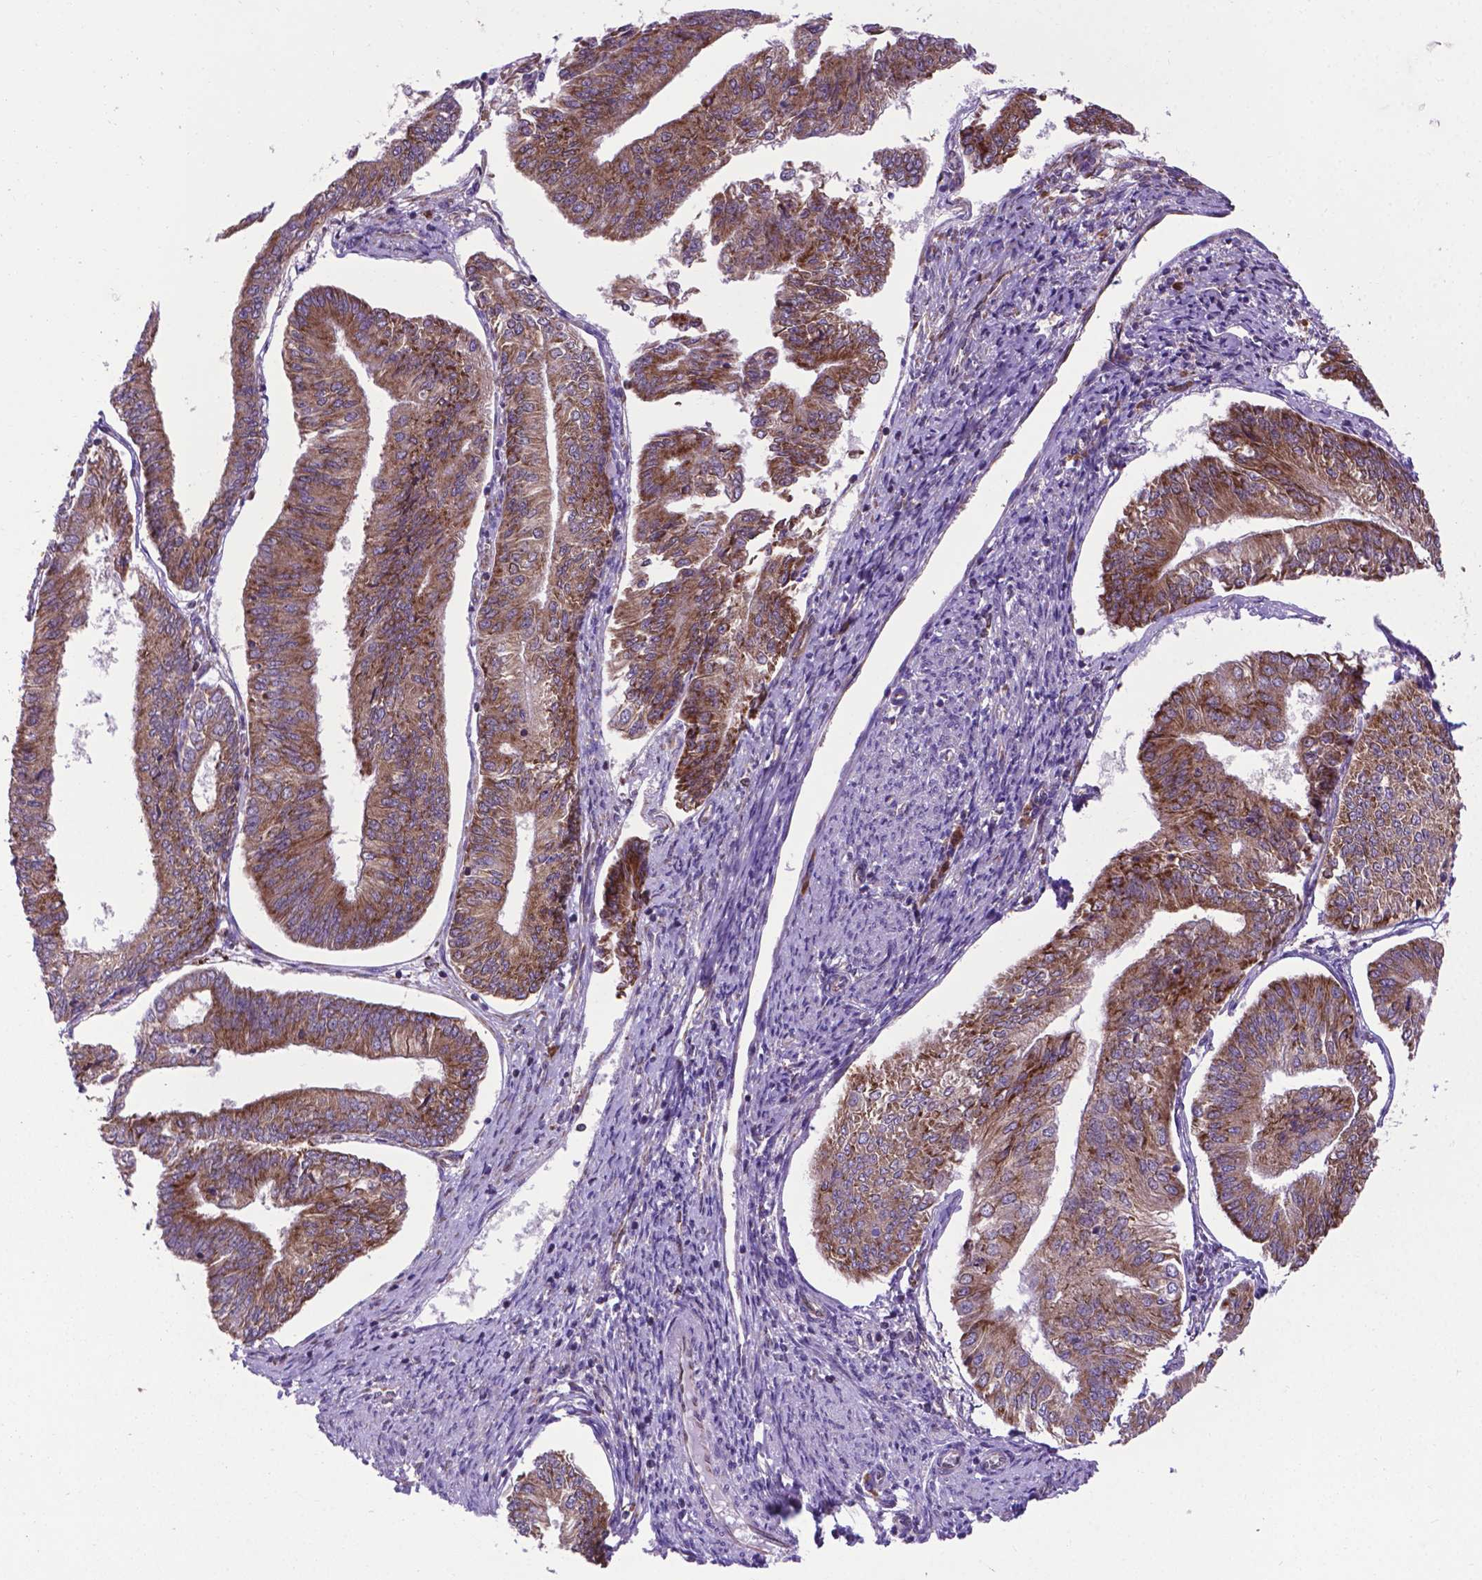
{"staining": {"intensity": "moderate", "quantity": ">75%", "location": "cytoplasmic/membranous"}, "tissue": "endometrial cancer", "cell_type": "Tumor cells", "image_type": "cancer", "snomed": [{"axis": "morphology", "description": "Adenocarcinoma, NOS"}, {"axis": "topography", "description": "Endometrium"}], "caption": "Immunohistochemical staining of human endometrial adenocarcinoma reveals moderate cytoplasmic/membranous protein staining in about >75% of tumor cells.", "gene": "WDR83OS", "patient": {"sex": "female", "age": 58}}